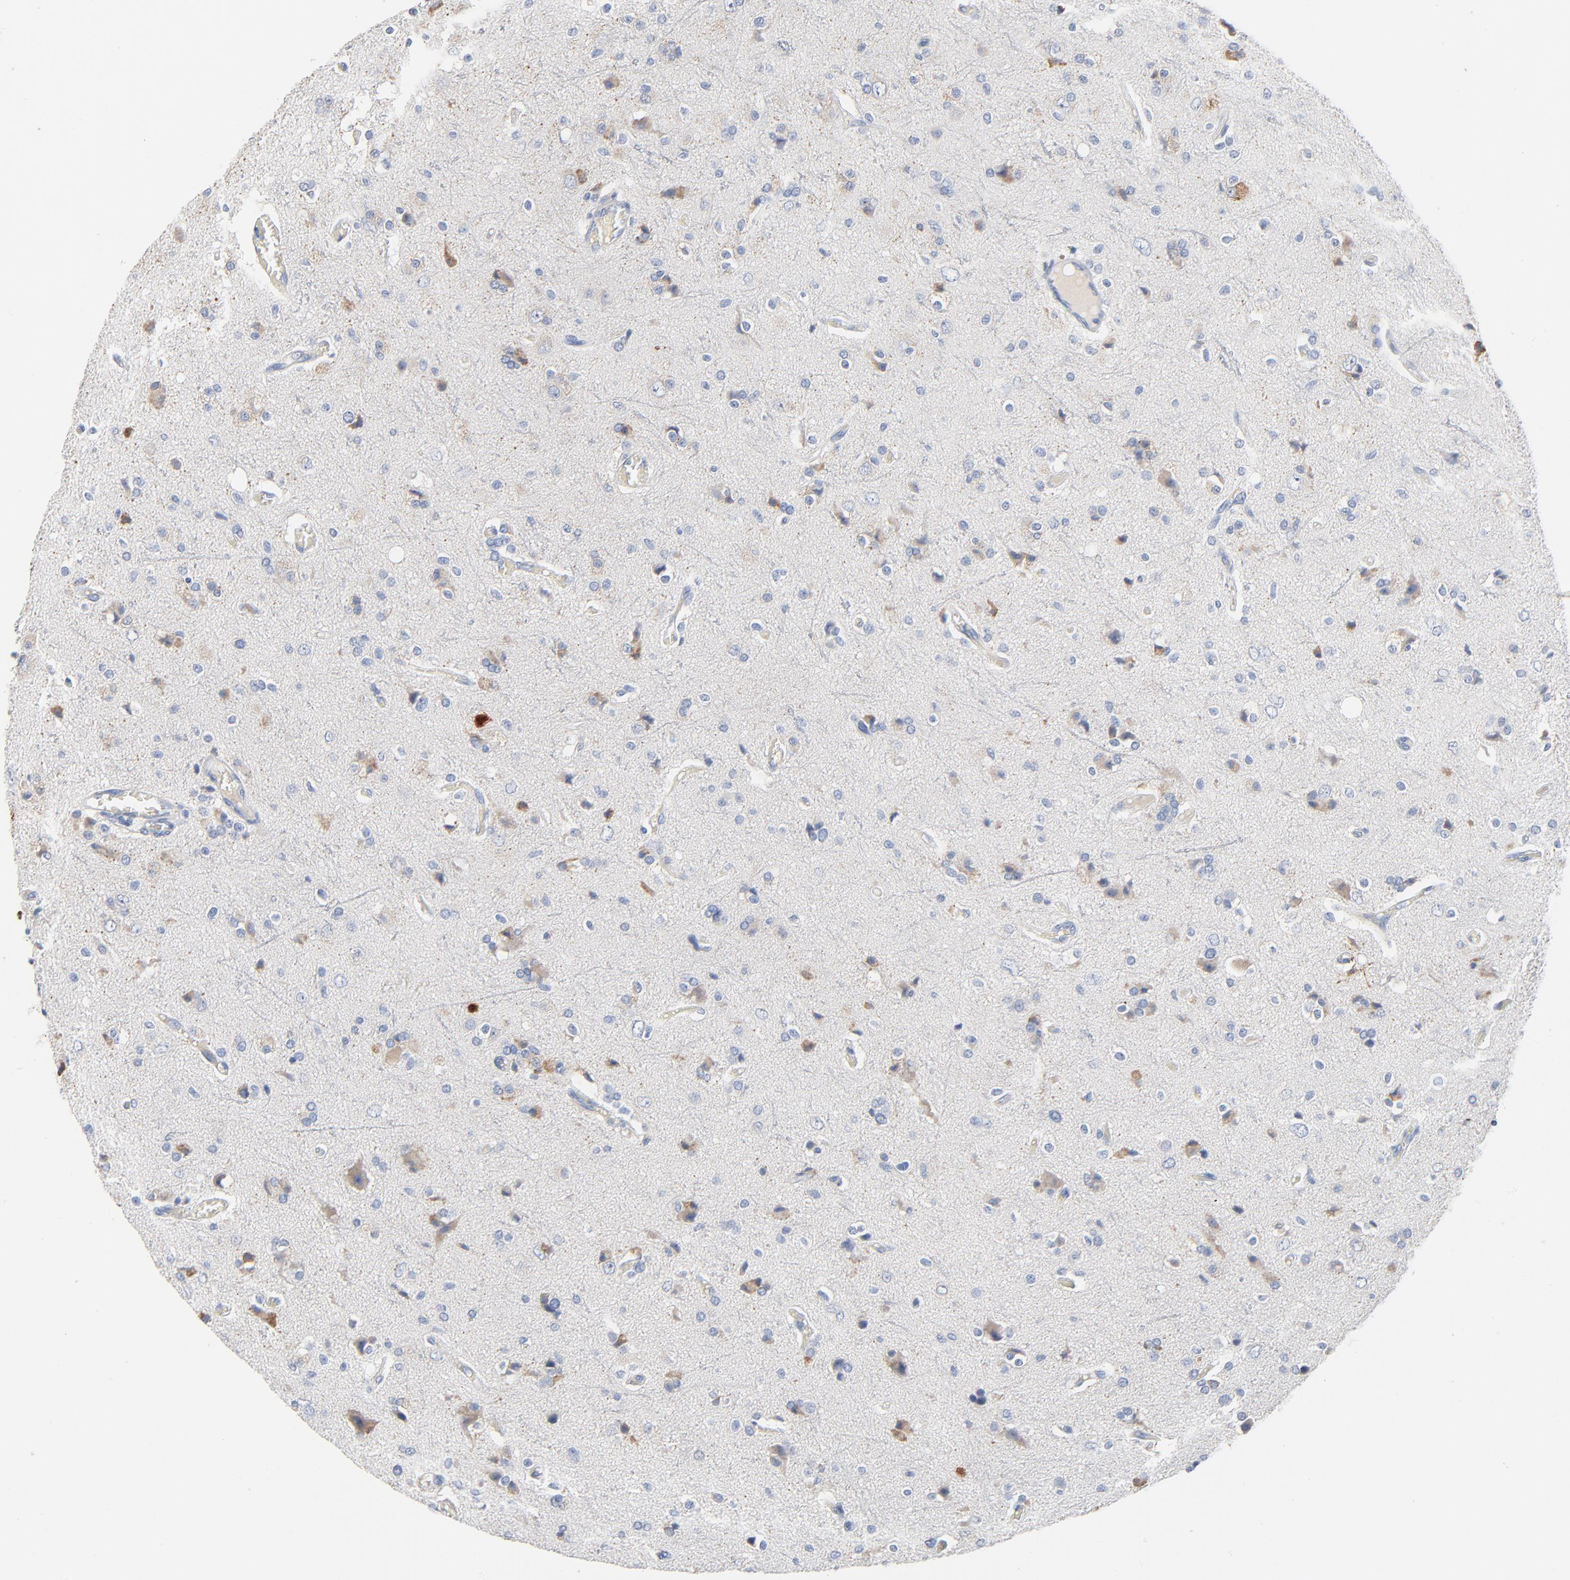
{"staining": {"intensity": "negative", "quantity": "none", "location": "none"}, "tissue": "glioma", "cell_type": "Tumor cells", "image_type": "cancer", "snomed": [{"axis": "morphology", "description": "Glioma, malignant, Low grade"}, {"axis": "topography", "description": "Brain"}], "caption": "Image shows no protein positivity in tumor cells of glioma tissue.", "gene": "GZMB", "patient": {"sex": "male", "age": 58}}